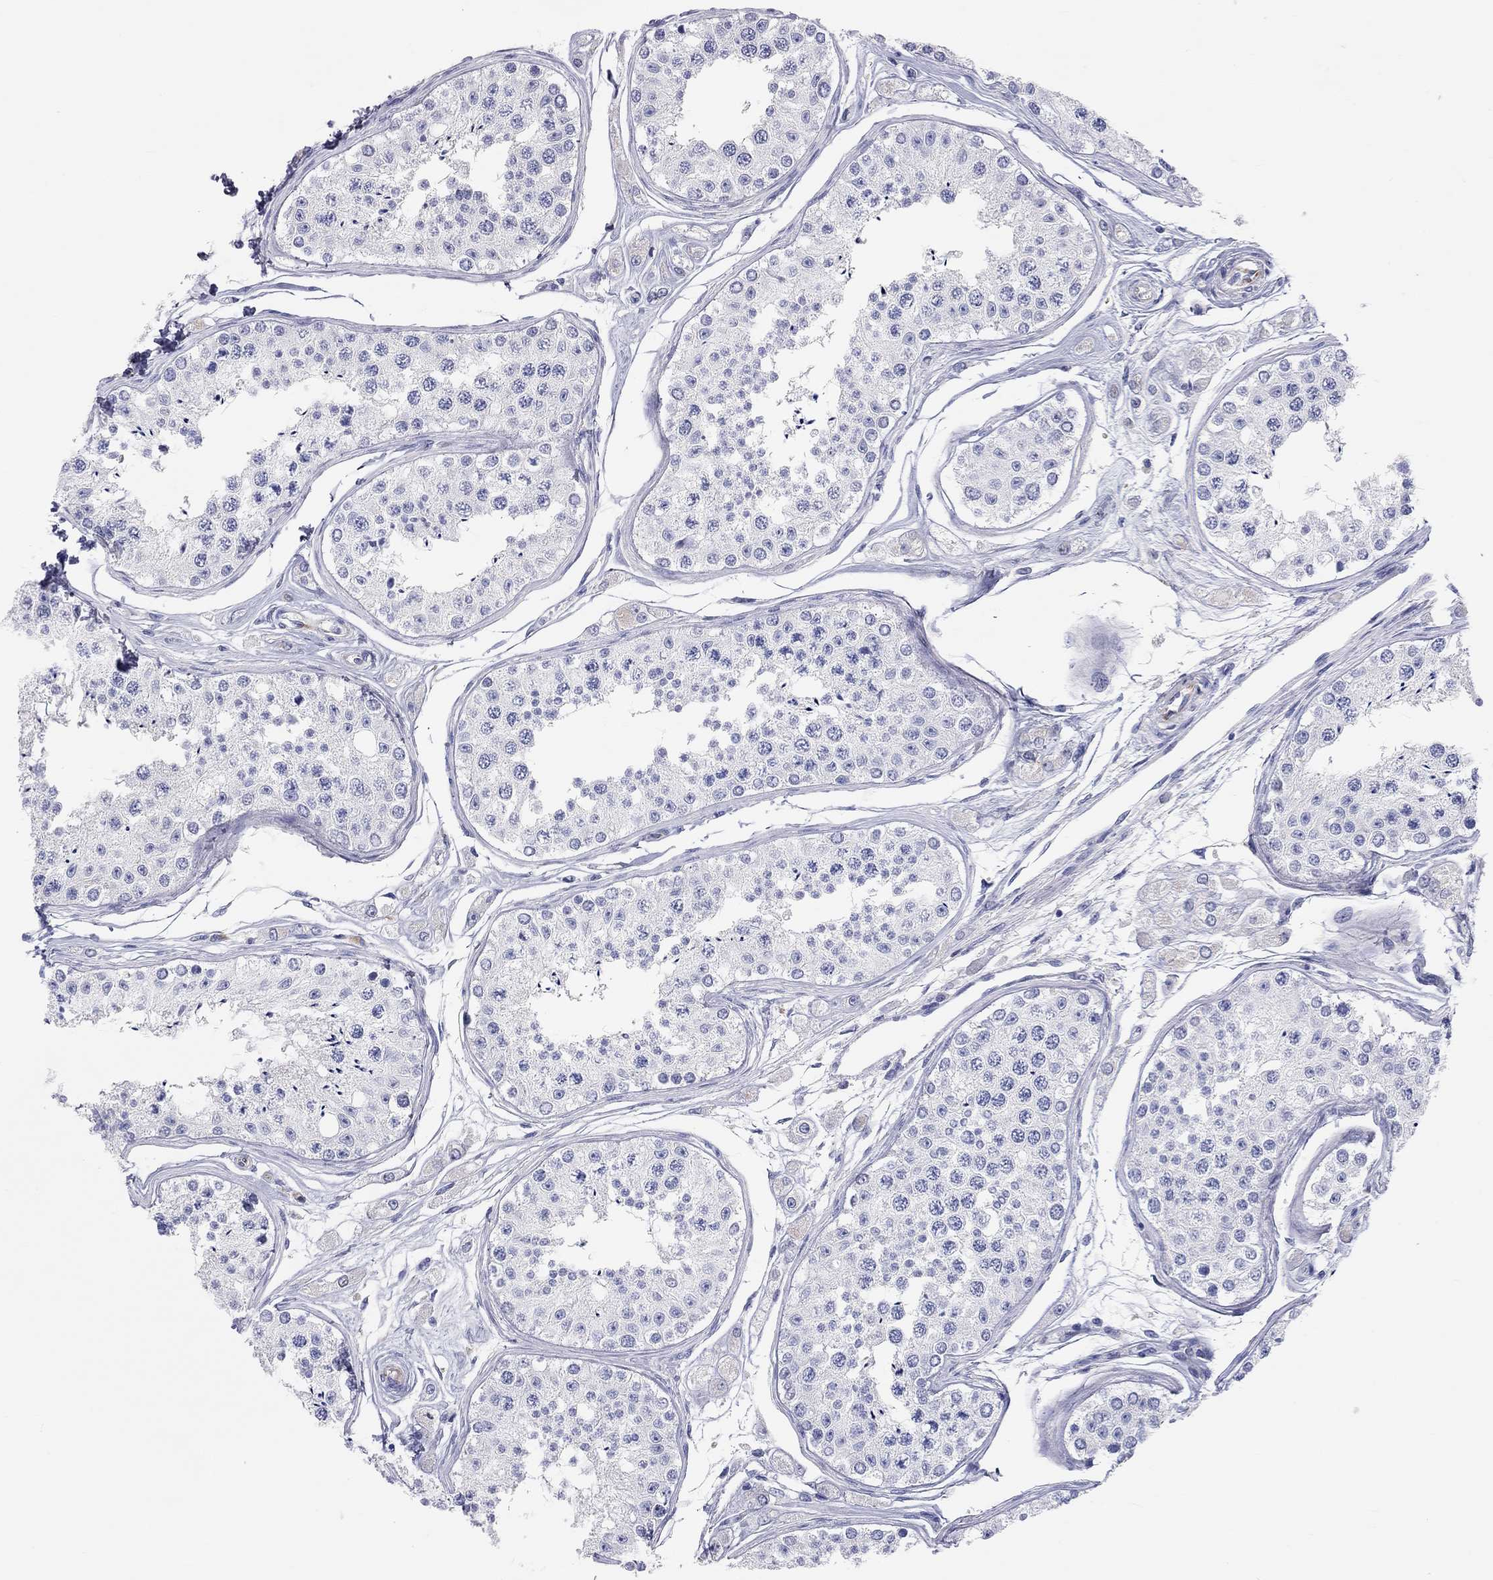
{"staining": {"intensity": "negative", "quantity": "none", "location": "none"}, "tissue": "testis", "cell_type": "Cells in seminiferous ducts", "image_type": "normal", "snomed": [{"axis": "morphology", "description": "Normal tissue, NOS"}, {"axis": "topography", "description": "Testis"}], "caption": "Histopathology image shows no protein staining in cells in seminiferous ducts of benign testis. Nuclei are stained in blue.", "gene": "PCDHGC5", "patient": {"sex": "male", "age": 25}}